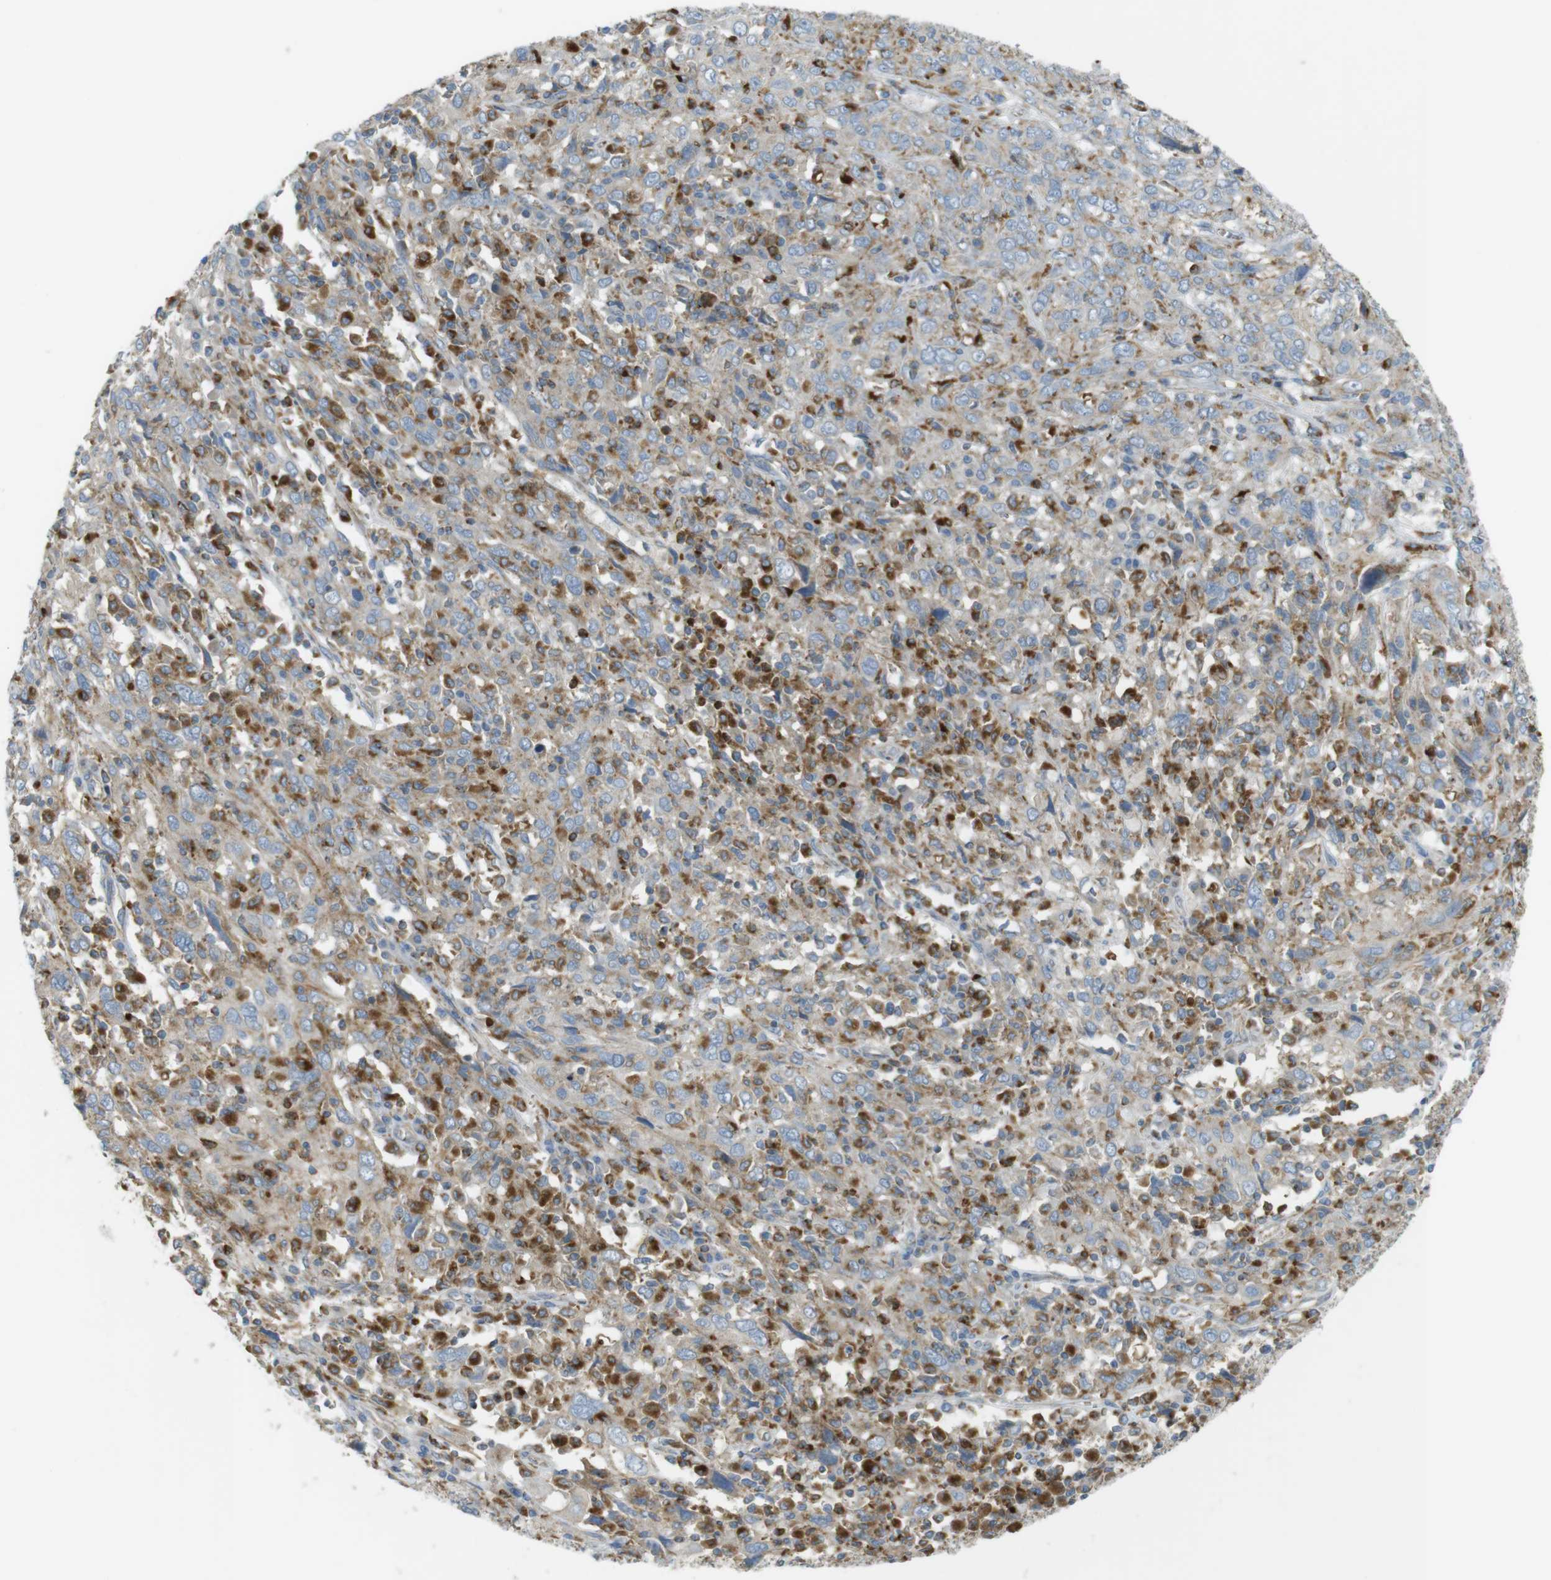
{"staining": {"intensity": "moderate", "quantity": "<25%", "location": "cytoplasmic/membranous"}, "tissue": "cervical cancer", "cell_type": "Tumor cells", "image_type": "cancer", "snomed": [{"axis": "morphology", "description": "Squamous cell carcinoma, NOS"}, {"axis": "topography", "description": "Cervix"}], "caption": "Cervical cancer (squamous cell carcinoma) stained for a protein demonstrates moderate cytoplasmic/membranous positivity in tumor cells. (Brightfield microscopy of DAB IHC at high magnification).", "gene": "LAMP1", "patient": {"sex": "female", "age": 46}}